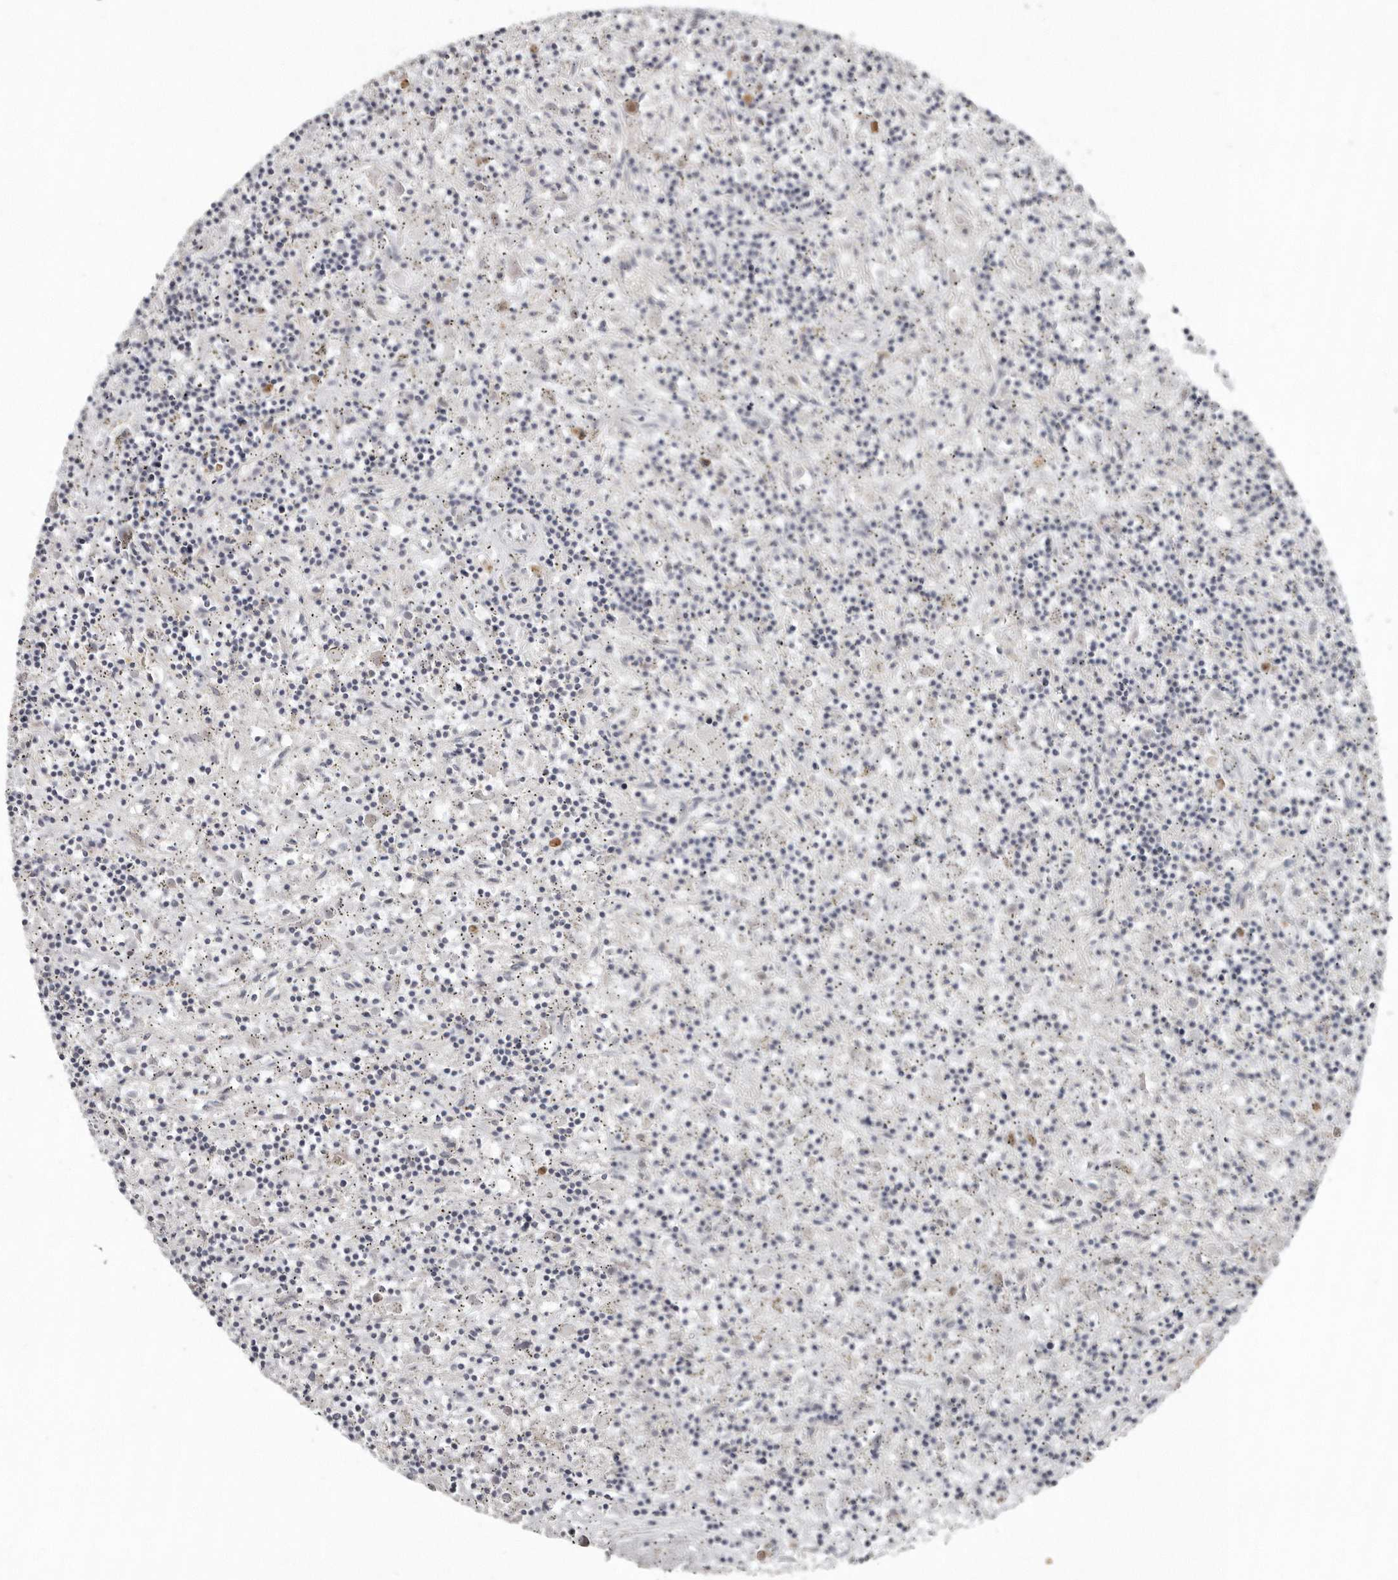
{"staining": {"intensity": "negative", "quantity": "none", "location": "none"}, "tissue": "lymphoma", "cell_type": "Tumor cells", "image_type": "cancer", "snomed": [{"axis": "morphology", "description": "Malignant lymphoma, non-Hodgkin's type, Low grade"}, {"axis": "topography", "description": "Spleen"}], "caption": "Photomicrograph shows no significant protein expression in tumor cells of low-grade malignant lymphoma, non-Hodgkin's type.", "gene": "AKNAD1", "patient": {"sex": "male", "age": 76}}